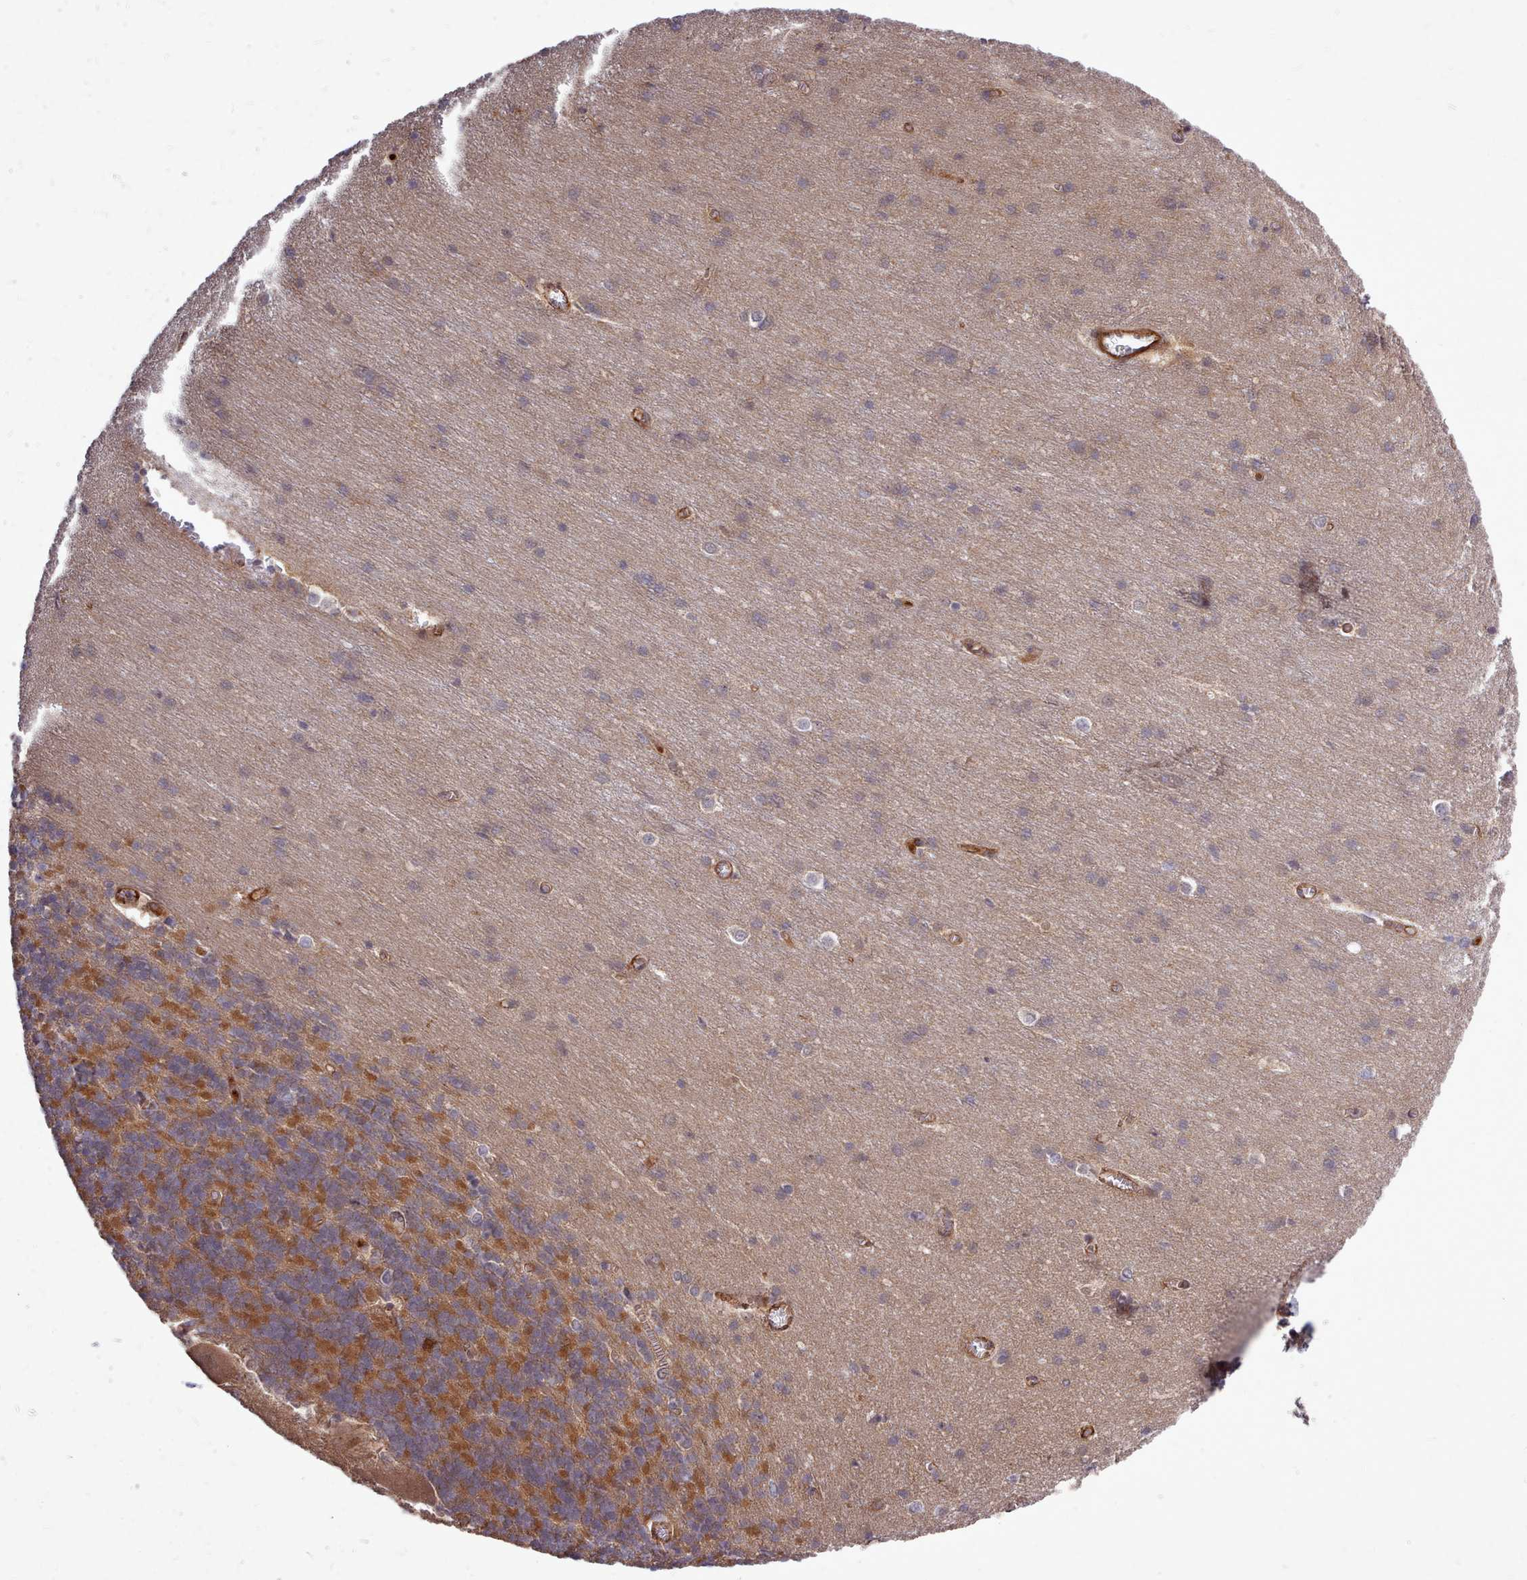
{"staining": {"intensity": "moderate", "quantity": ">75%", "location": "cytoplasmic/membranous"}, "tissue": "cerebellum", "cell_type": "Cells in granular layer", "image_type": "normal", "snomed": [{"axis": "morphology", "description": "Normal tissue, NOS"}, {"axis": "topography", "description": "Cerebellum"}], "caption": "Approximately >75% of cells in granular layer in normal human cerebellum demonstrate moderate cytoplasmic/membranous protein staining as visualized by brown immunohistochemical staining.", "gene": "STUB1", "patient": {"sex": "male", "age": 37}}